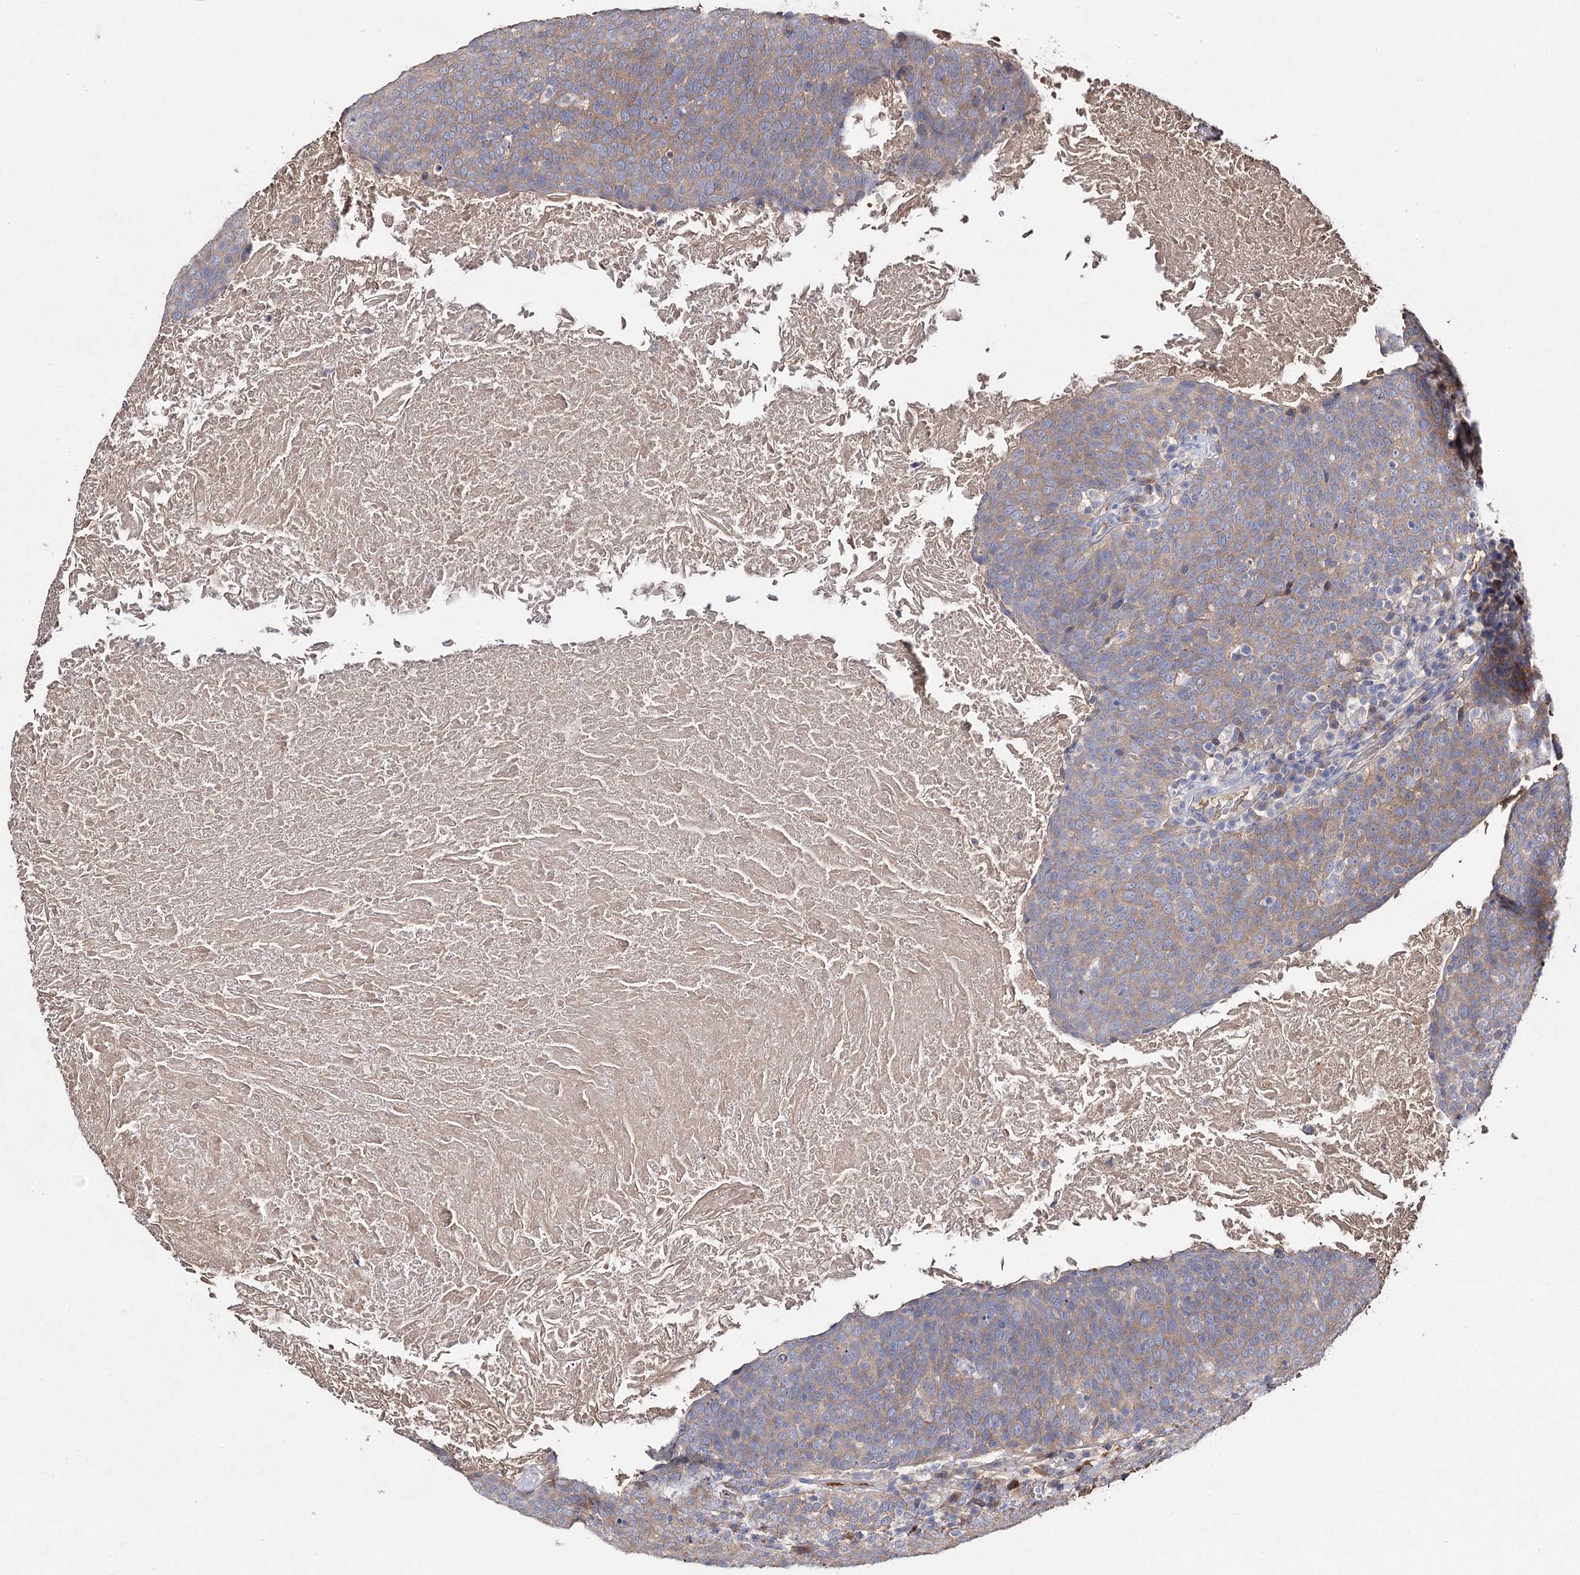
{"staining": {"intensity": "moderate", "quantity": ">75%", "location": "cytoplasmic/membranous"}, "tissue": "head and neck cancer", "cell_type": "Tumor cells", "image_type": "cancer", "snomed": [{"axis": "morphology", "description": "Squamous cell carcinoma, NOS"}, {"axis": "morphology", "description": "Squamous cell carcinoma, metastatic, NOS"}, {"axis": "topography", "description": "Lymph node"}, {"axis": "topography", "description": "Head-Neck"}], "caption": "Protein analysis of head and neck cancer tissue reveals moderate cytoplasmic/membranous positivity in approximately >75% of tumor cells.", "gene": "ARFIP2", "patient": {"sex": "male", "age": 62}}